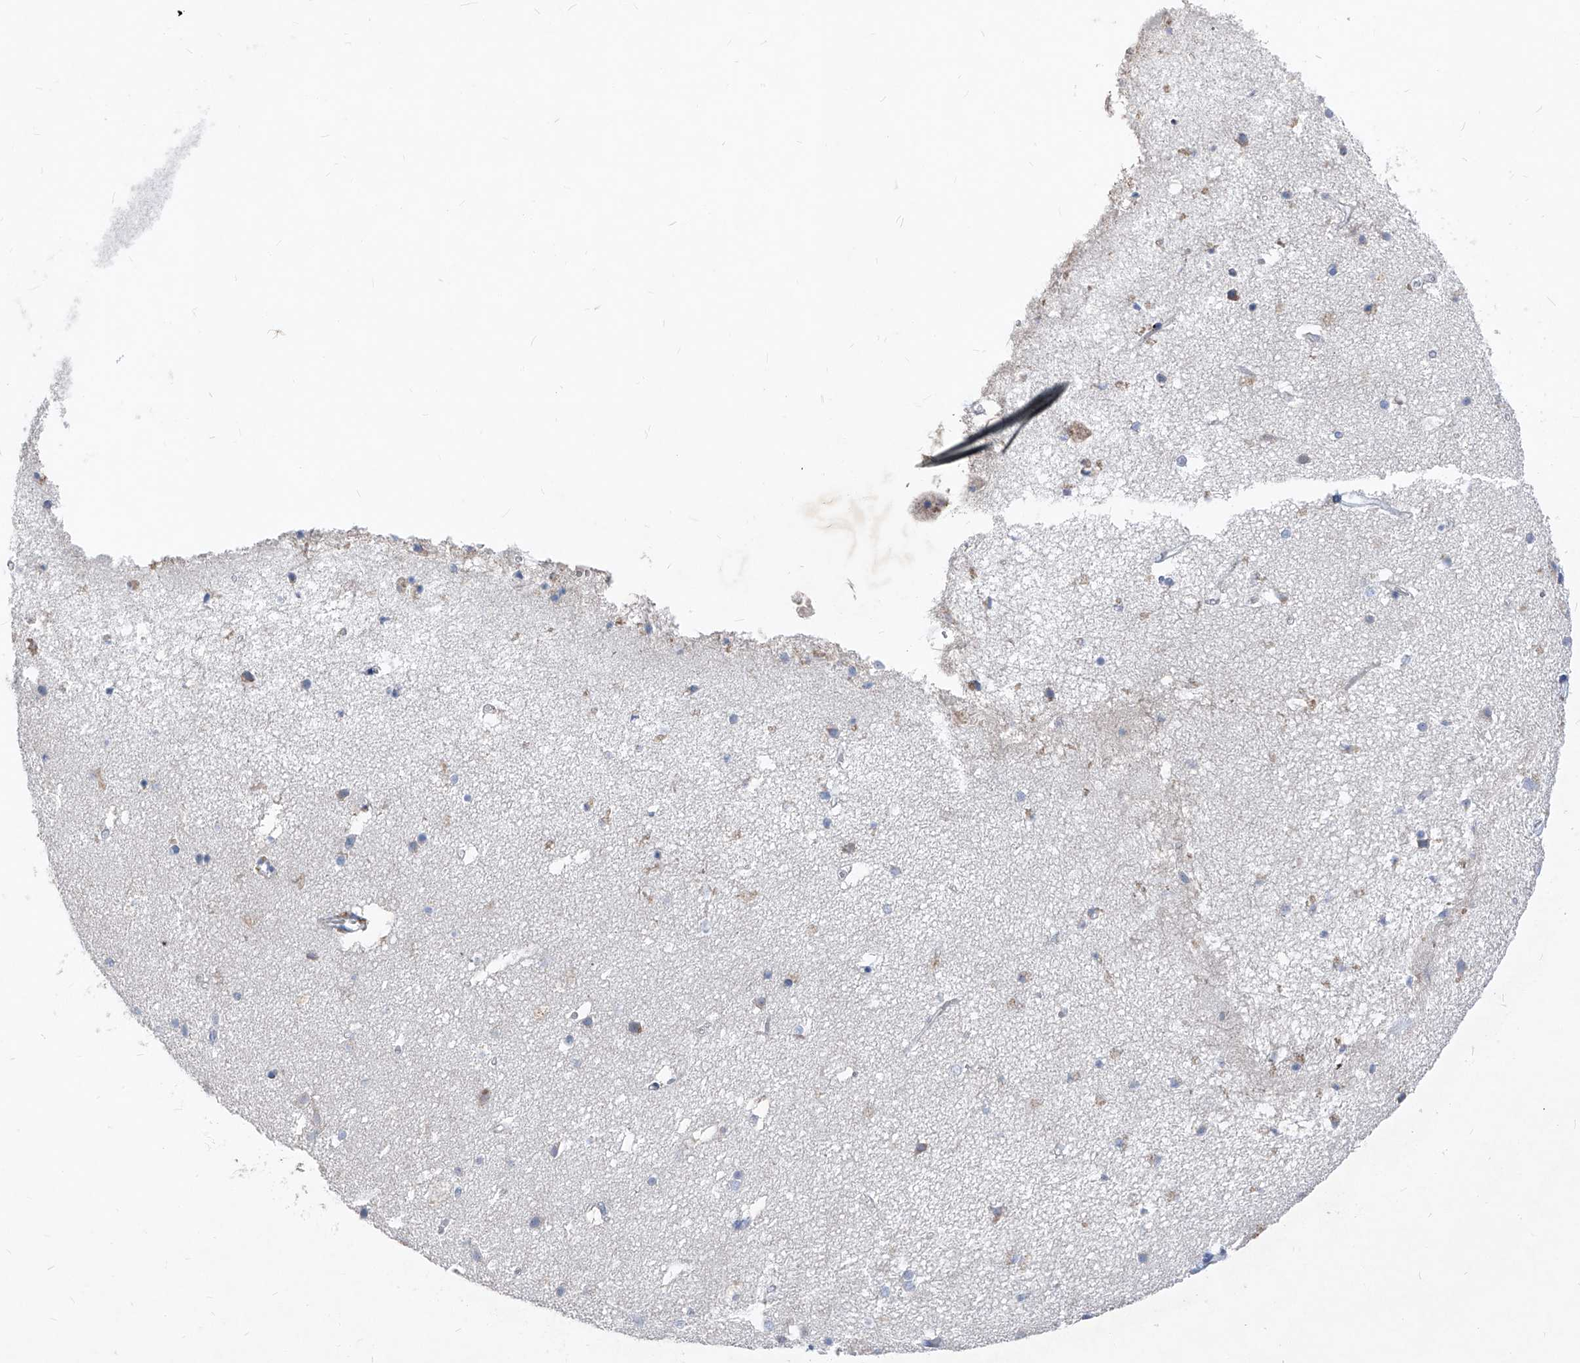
{"staining": {"intensity": "negative", "quantity": "none", "location": "none"}, "tissue": "cerebral cortex", "cell_type": "Endothelial cells", "image_type": "normal", "snomed": [{"axis": "morphology", "description": "Normal tissue, NOS"}, {"axis": "topography", "description": "Cerebral cortex"}], "caption": "Immunohistochemistry (IHC) photomicrograph of benign cerebral cortex: human cerebral cortex stained with DAB (3,3'-diaminobenzidine) reveals no significant protein expression in endothelial cells. (DAB (3,3'-diaminobenzidine) IHC, high magnification).", "gene": "IFI27", "patient": {"sex": "male", "age": 54}}